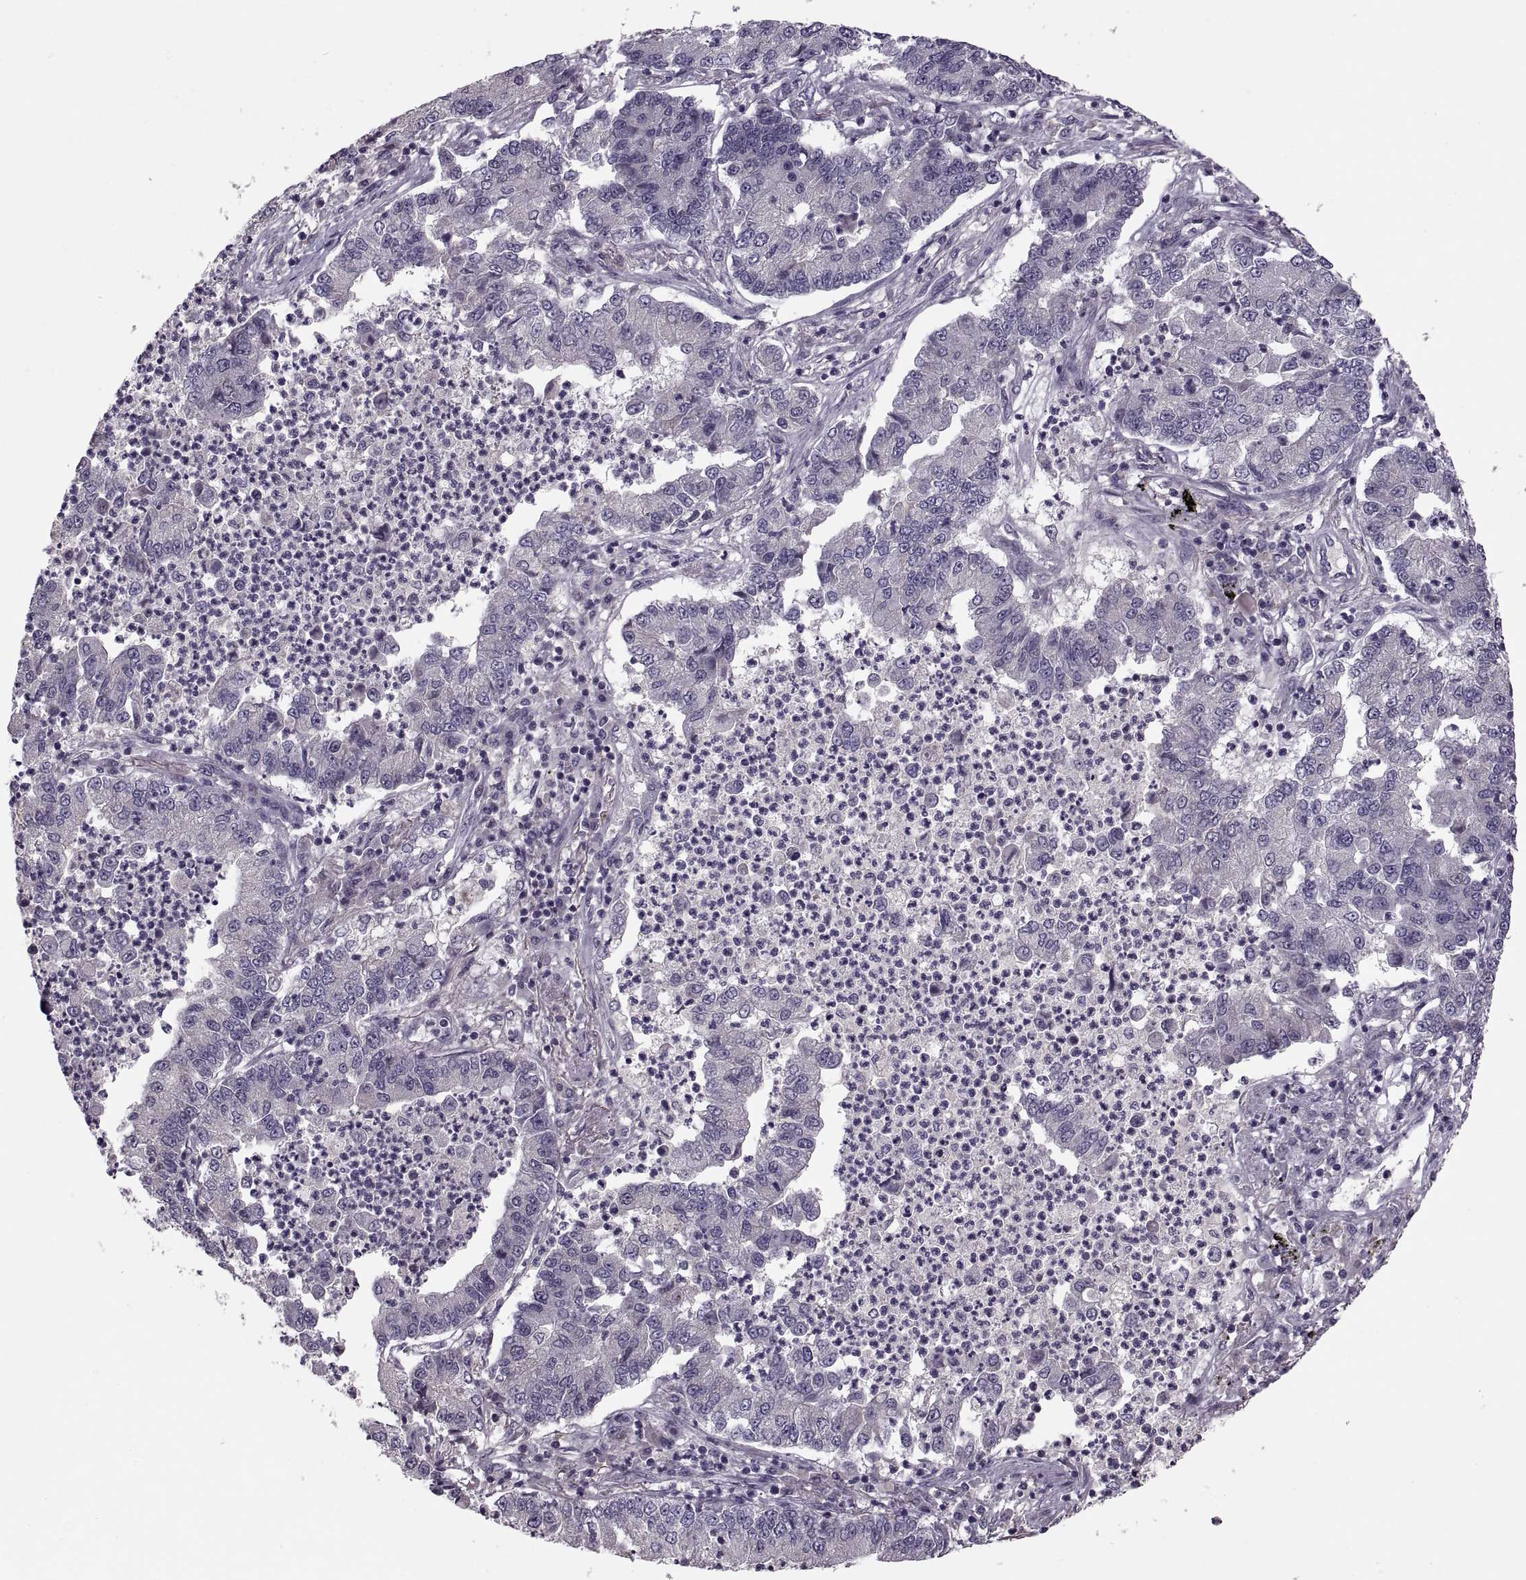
{"staining": {"intensity": "negative", "quantity": "none", "location": "none"}, "tissue": "lung cancer", "cell_type": "Tumor cells", "image_type": "cancer", "snomed": [{"axis": "morphology", "description": "Adenocarcinoma, NOS"}, {"axis": "topography", "description": "Lung"}], "caption": "IHC of lung cancer reveals no staining in tumor cells. The staining is performed using DAB brown chromogen with nuclei counter-stained in using hematoxylin.", "gene": "CACNA1F", "patient": {"sex": "female", "age": 57}}